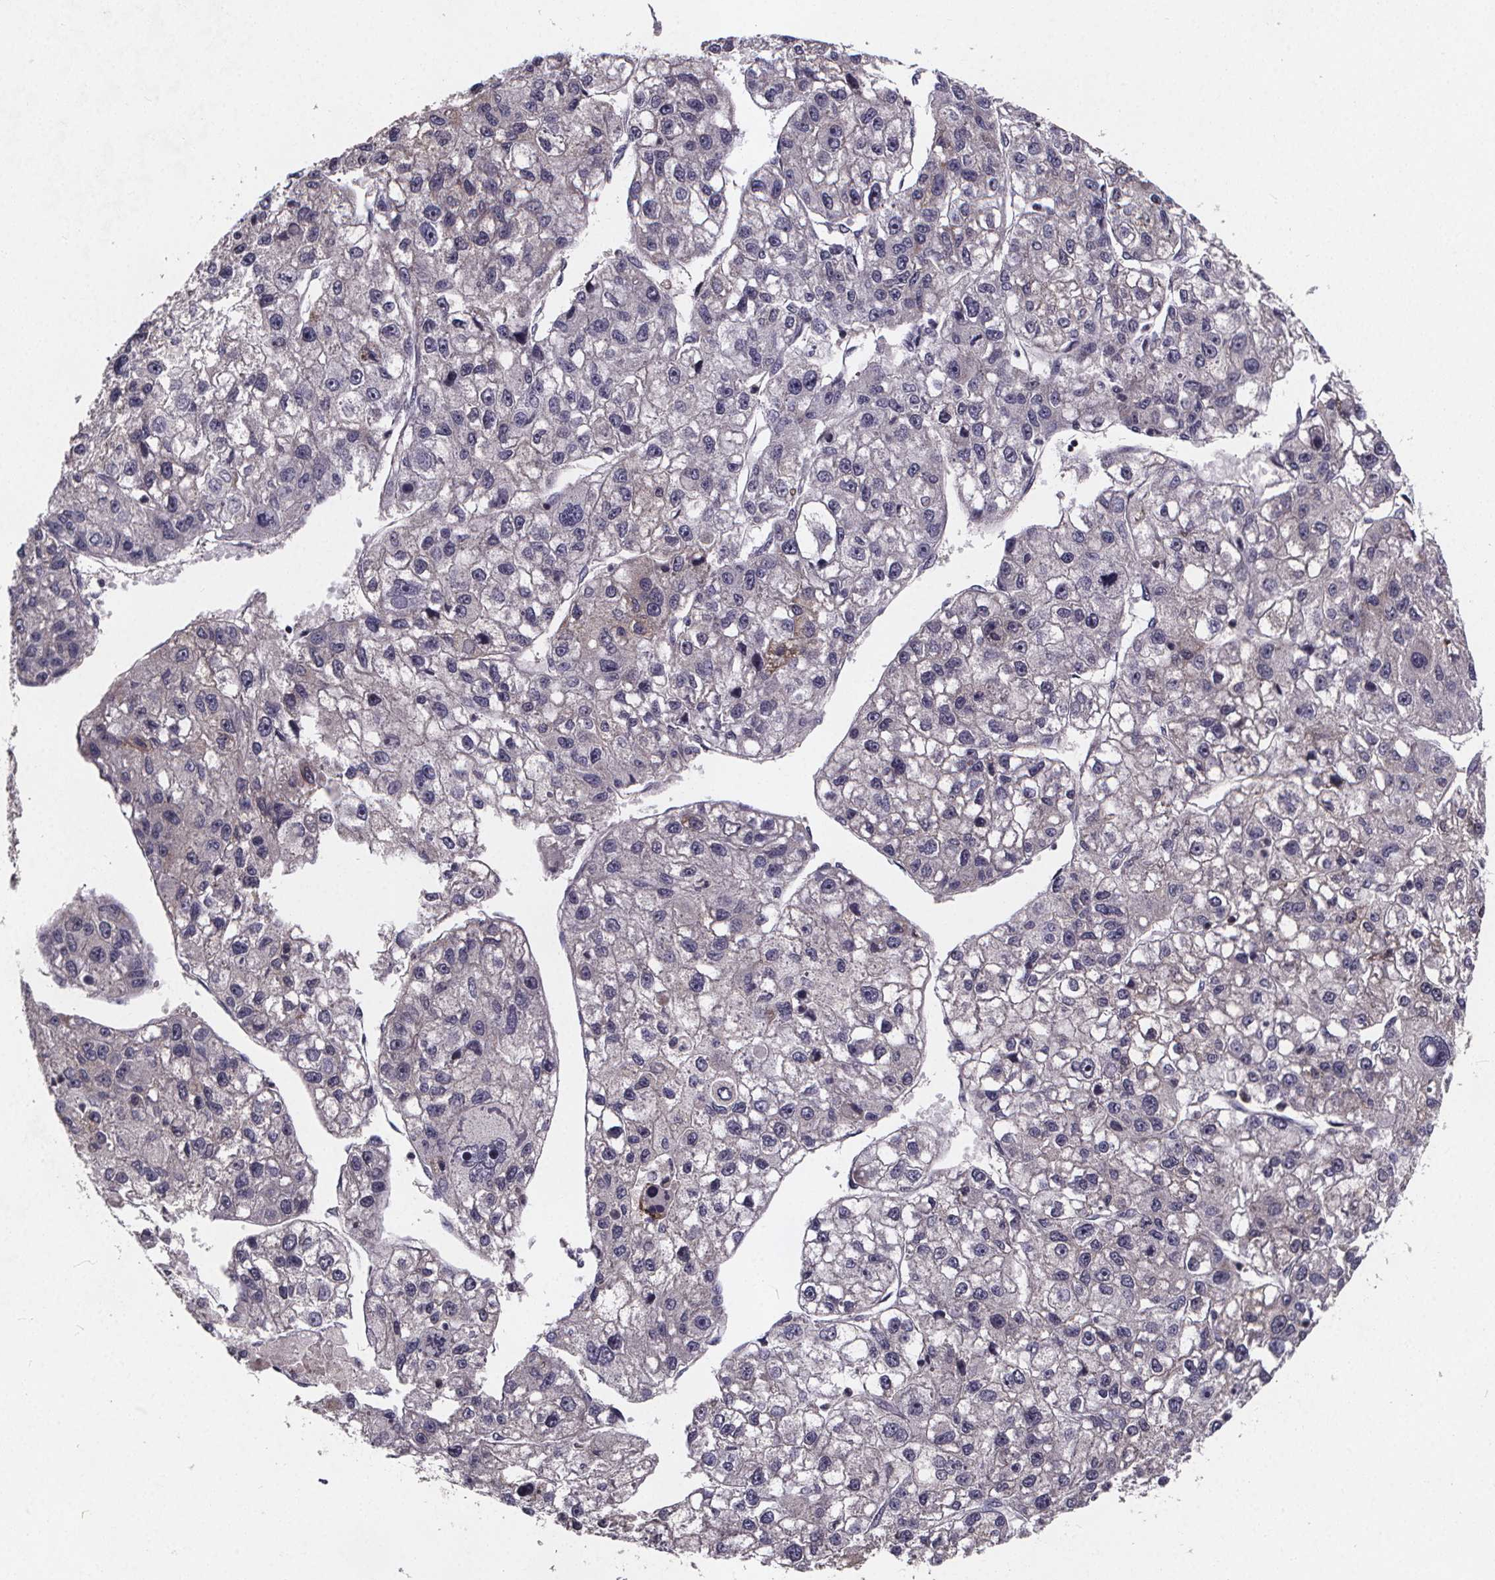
{"staining": {"intensity": "weak", "quantity": "<25%", "location": "cytoplasmic/membranous"}, "tissue": "liver cancer", "cell_type": "Tumor cells", "image_type": "cancer", "snomed": [{"axis": "morphology", "description": "Carcinoma, Hepatocellular, NOS"}, {"axis": "topography", "description": "Liver"}], "caption": "The immunohistochemistry histopathology image has no significant expression in tumor cells of liver hepatocellular carcinoma tissue.", "gene": "FBXW2", "patient": {"sex": "male", "age": 56}}